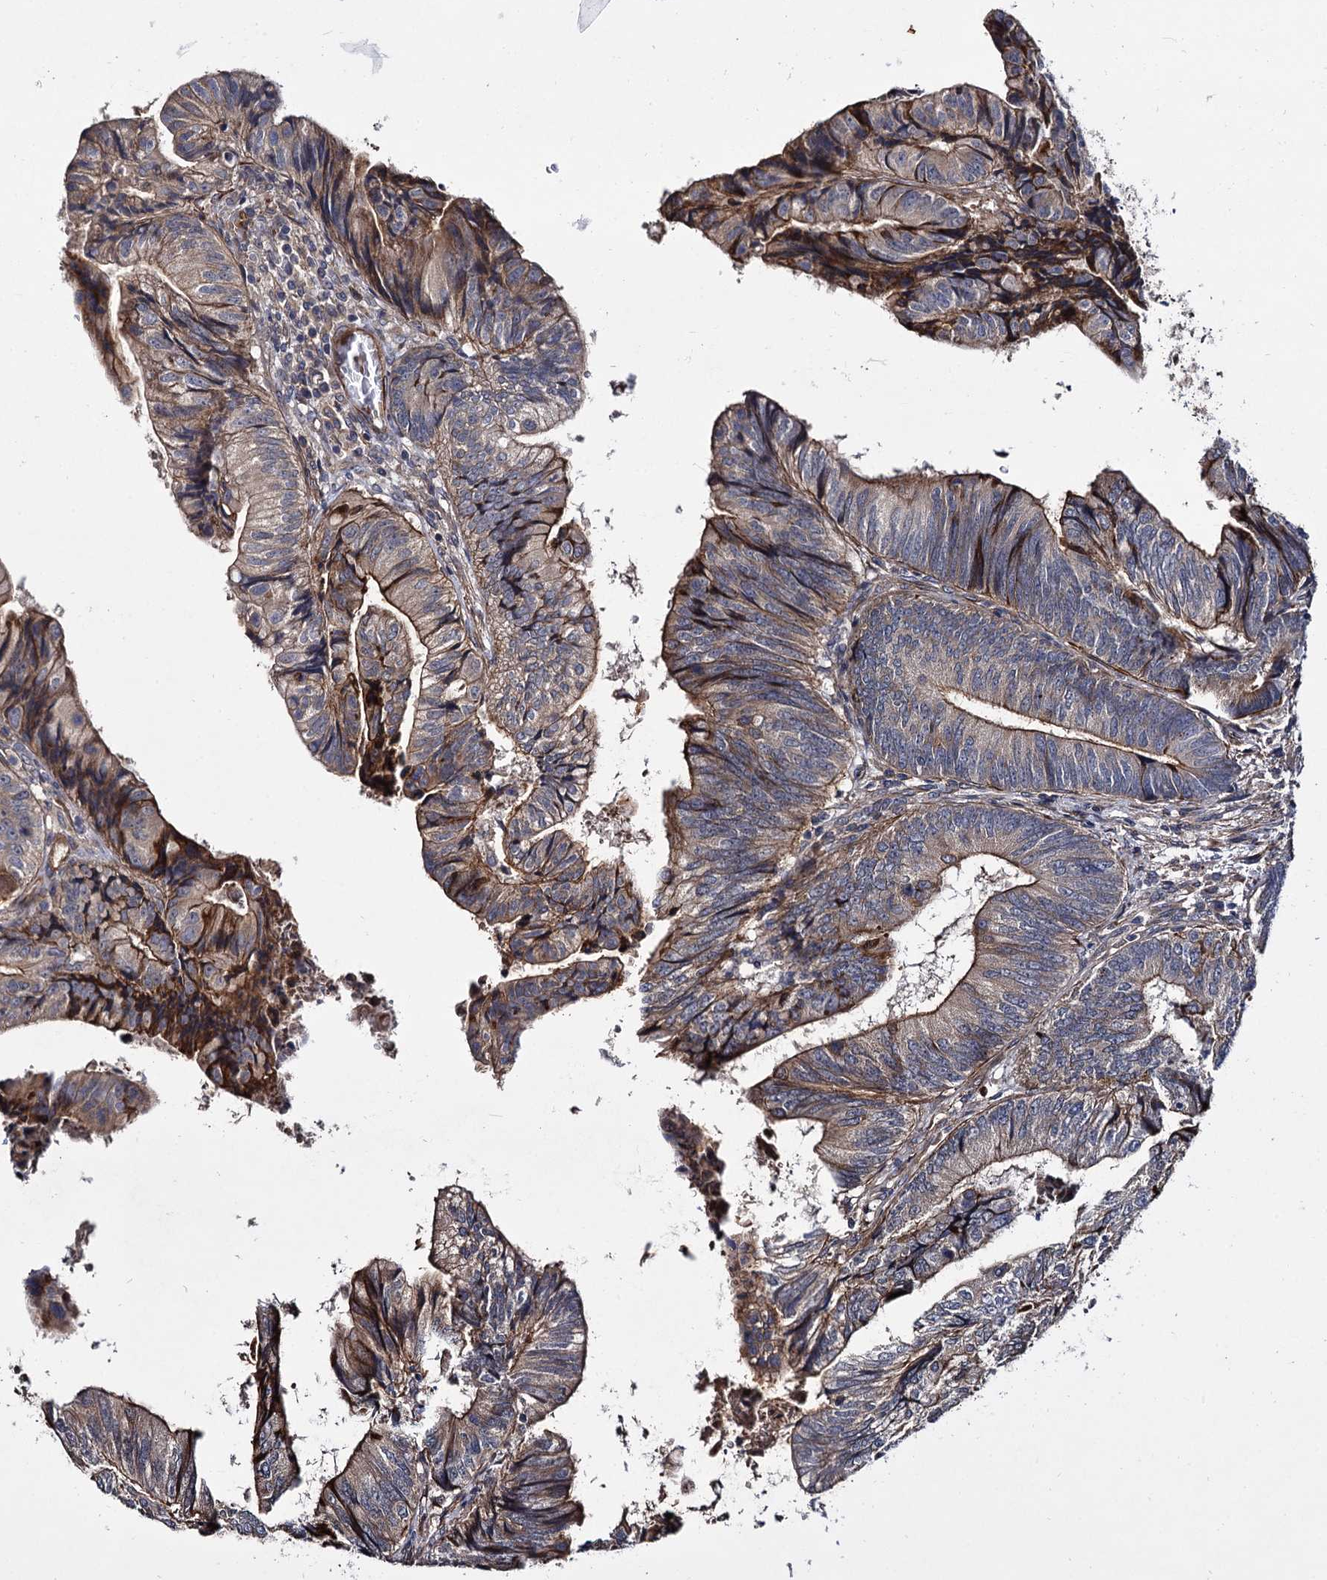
{"staining": {"intensity": "moderate", "quantity": "<25%", "location": "cytoplasmic/membranous"}, "tissue": "colorectal cancer", "cell_type": "Tumor cells", "image_type": "cancer", "snomed": [{"axis": "morphology", "description": "Adenocarcinoma, NOS"}, {"axis": "topography", "description": "Colon"}], "caption": "High-magnification brightfield microscopy of colorectal cancer stained with DAB (brown) and counterstained with hematoxylin (blue). tumor cells exhibit moderate cytoplasmic/membranous staining is seen in about<25% of cells.", "gene": "ISM2", "patient": {"sex": "female", "age": 67}}